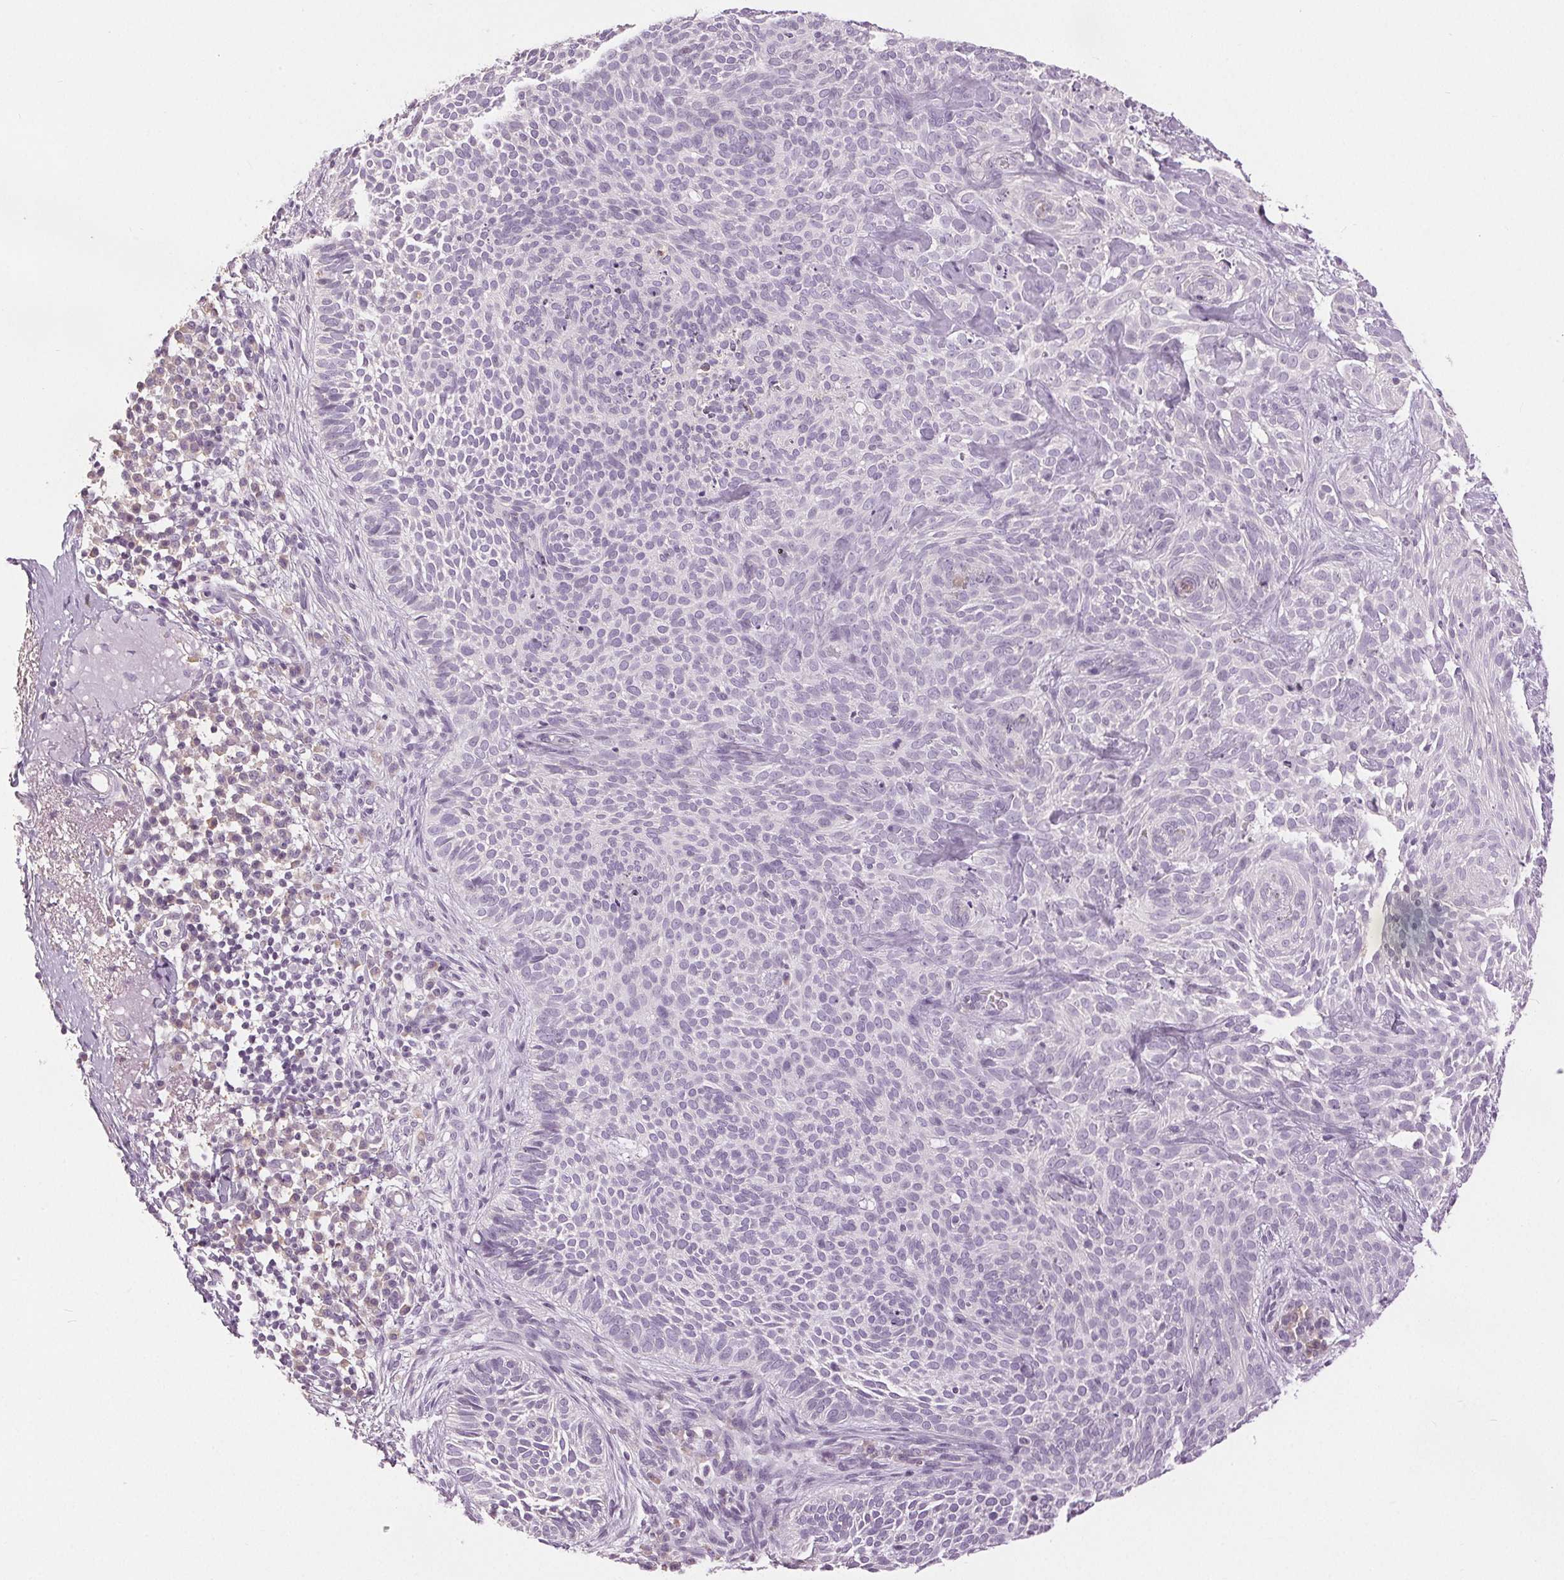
{"staining": {"intensity": "negative", "quantity": "none", "location": "none"}, "tissue": "skin cancer", "cell_type": "Tumor cells", "image_type": "cancer", "snomed": [{"axis": "morphology", "description": "Basal cell carcinoma"}, {"axis": "topography", "description": "Skin"}, {"axis": "topography", "description": "Skin of face"}], "caption": "Histopathology image shows no protein positivity in tumor cells of basal cell carcinoma (skin) tissue.", "gene": "DSG3", "patient": {"sex": "female", "age": 82}}